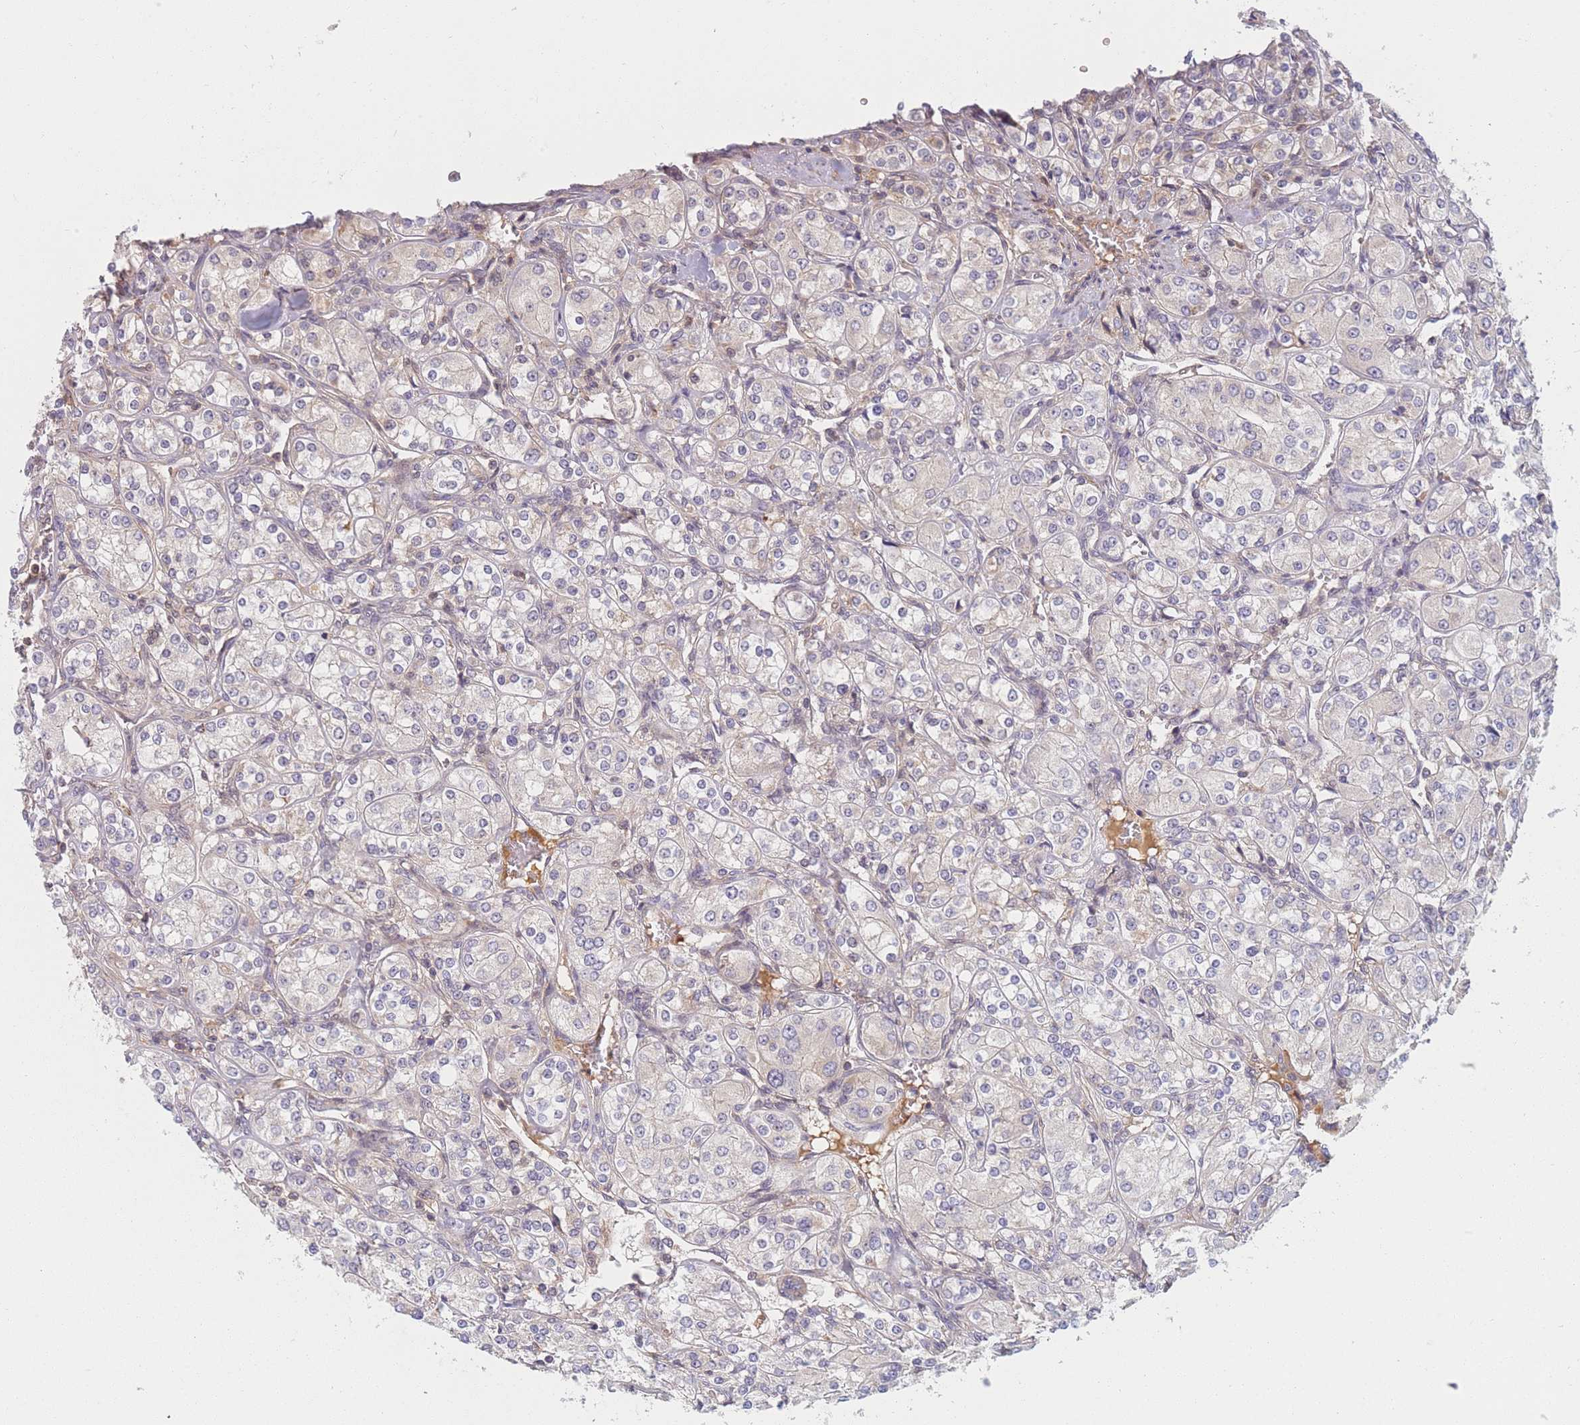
{"staining": {"intensity": "negative", "quantity": "none", "location": "none"}, "tissue": "renal cancer", "cell_type": "Tumor cells", "image_type": "cancer", "snomed": [{"axis": "morphology", "description": "Adenocarcinoma, NOS"}, {"axis": "topography", "description": "Kidney"}], "caption": "This is an immunohistochemistry (IHC) histopathology image of human adenocarcinoma (renal). There is no expression in tumor cells.", "gene": "FAM153A", "patient": {"sex": "male", "age": 77}}